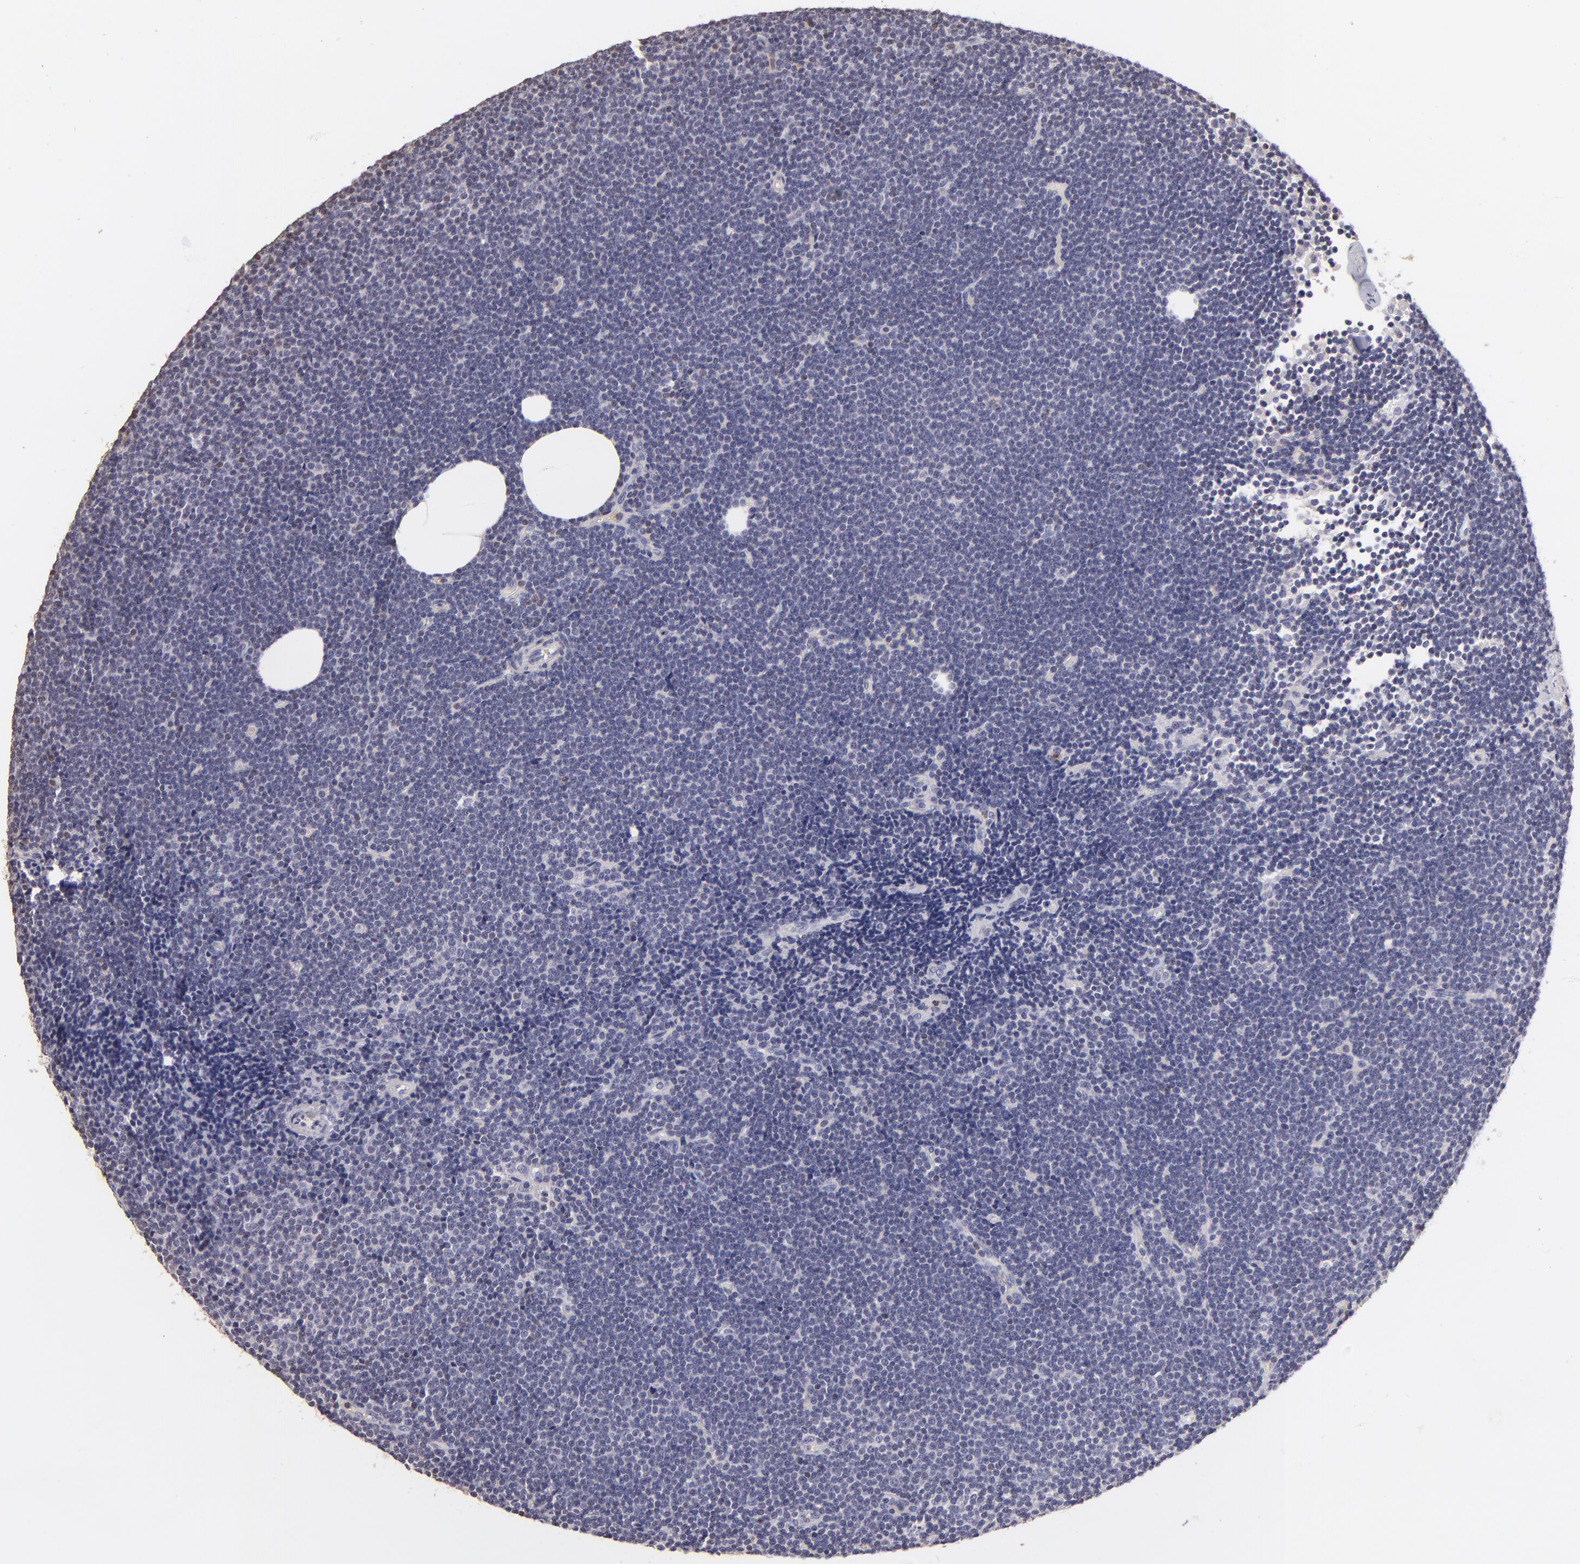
{"staining": {"intensity": "negative", "quantity": "none", "location": "none"}, "tissue": "lymphoma", "cell_type": "Tumor cells", "image_type": "cancer", "snomed": [{"axis": "morphology", "description": "Malignant lymphoma, non-Hodgkin's type, Low grade"}, {"axis": "topography", "description": "Lymph node"}], "caption": "There is no significant positivity in tumor cells of lymphoma.", "gene": "S100A2", "patient": {"sex": "female", "age": 73}}